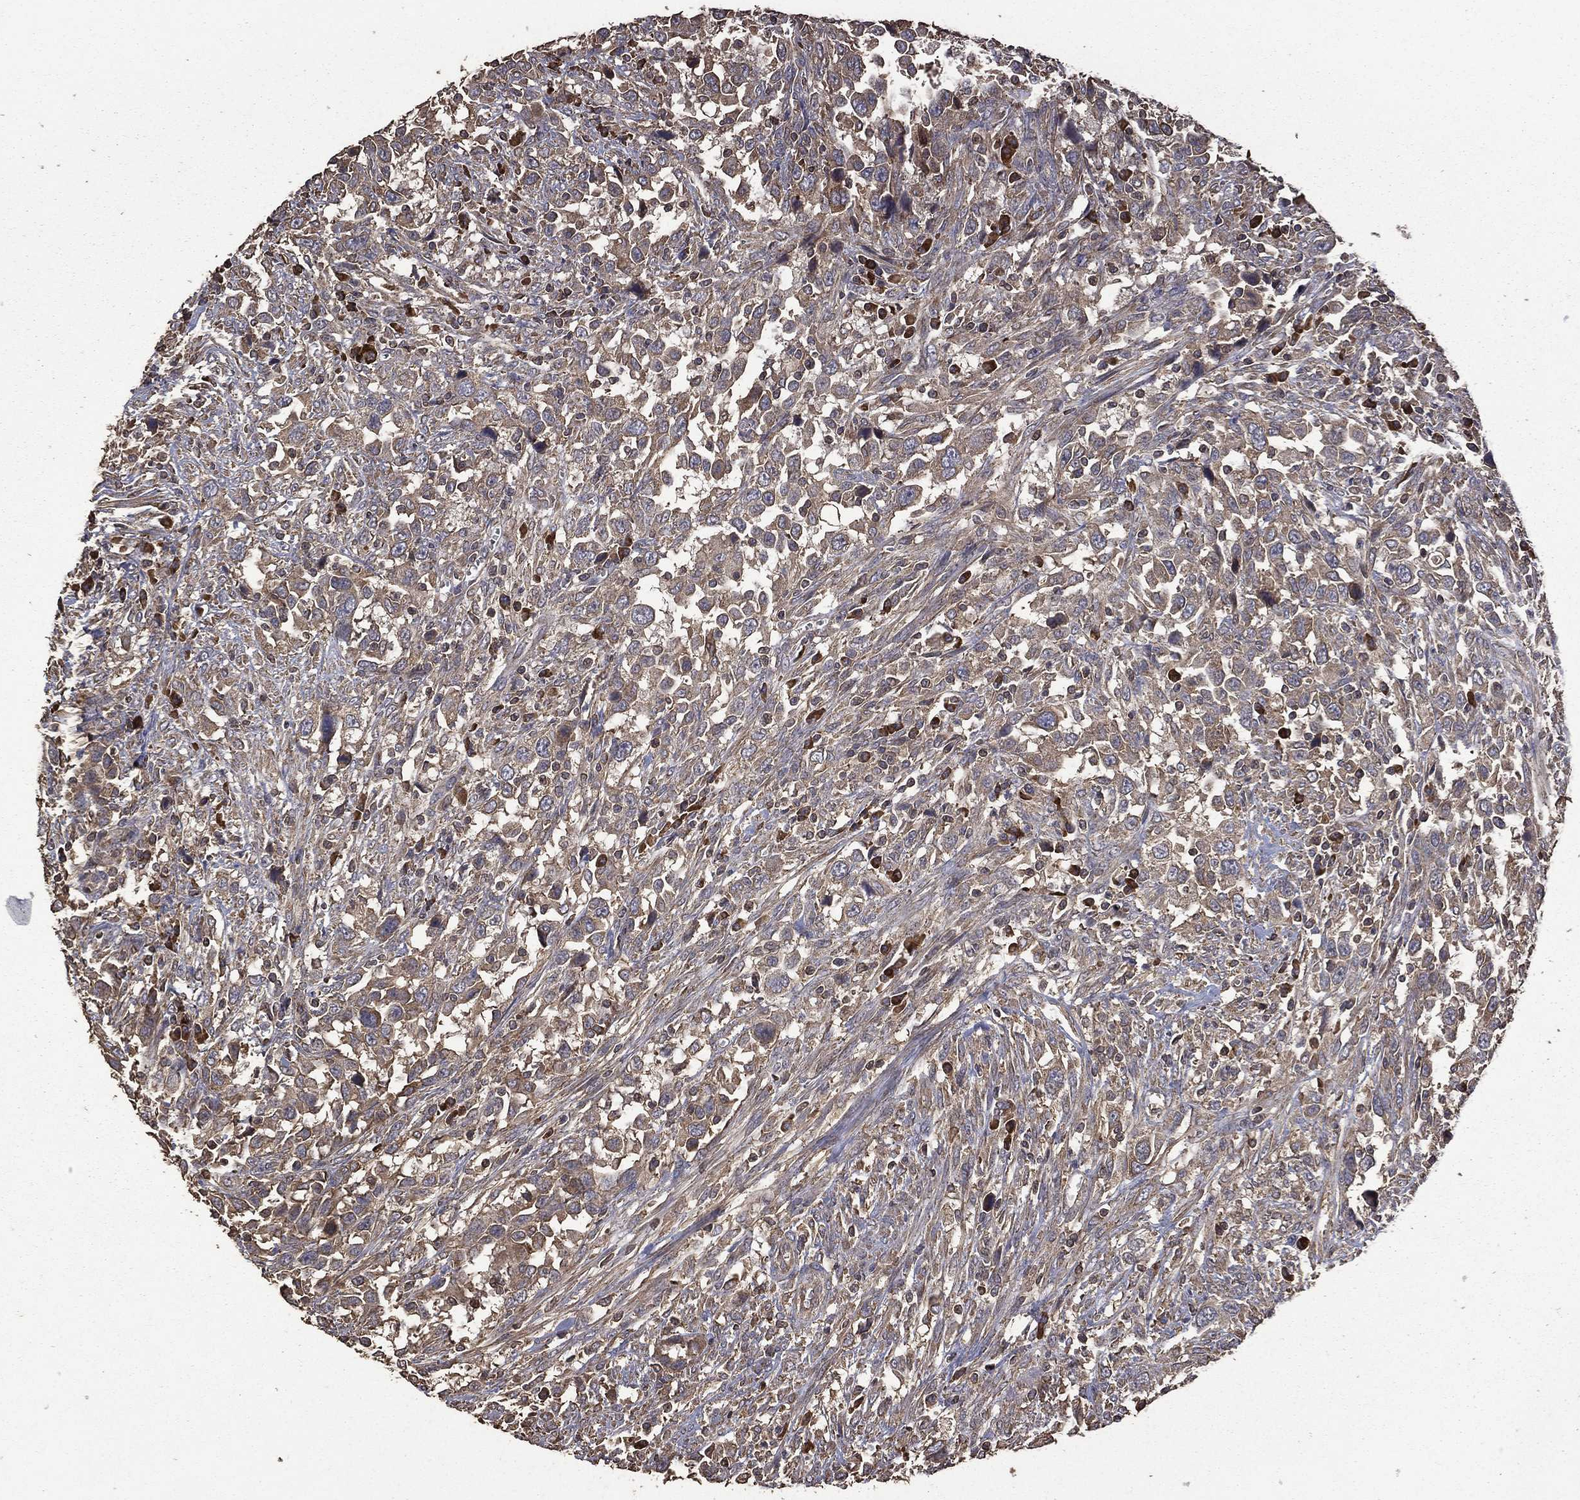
{"staining": {"intensity": "weak", "quantity": ">75%", "location": "cytoplasmic/membranous"}, "tissue": "urothelial cancer", "cell_type": "Tumor cells", "image_type": "cancer", "snomed": [{"axis": "morphology", "description": "Urothelial carcinoma, NOS"}, {"axis": "morphology", "description": "Urothelial carcinoma, High grade"}, {"axis": "topography", "description": "Urinary bladder"}], "caption": "An immunohistochemistry histopathology image of tumor tissue is shown. Protein staining in brown shows weak cytoplasmic/membranous positivity in transitional cell carcinoma within tumor cells.", "gene": "METTL27", "patient": {"sex": "female", "age": 64}}